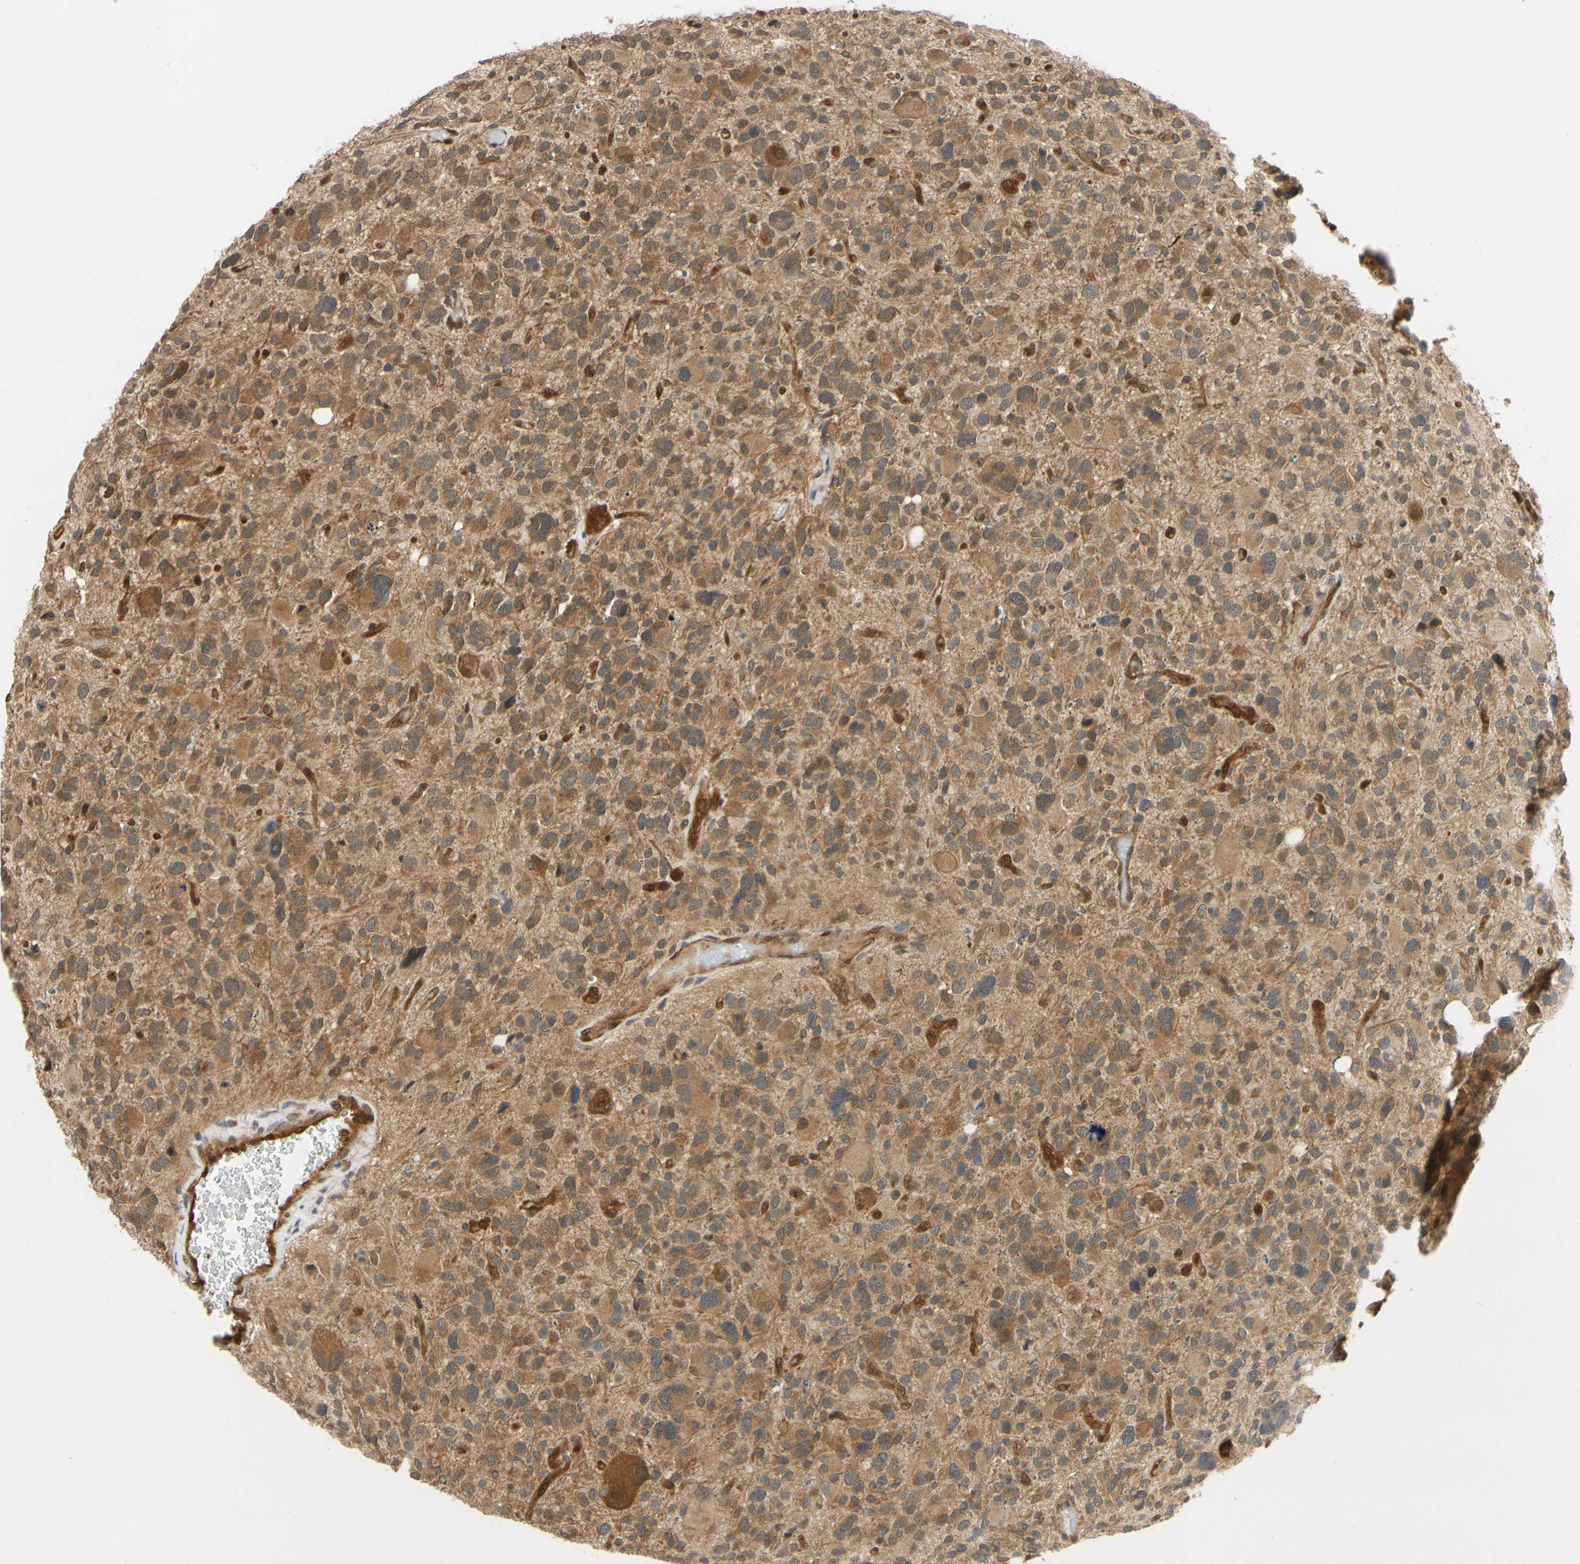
{"staining": {"intensity": "moderate", "quantity": ">75%", "location": "cytoplasmic/membranous"}, "tissue": "glioma", "cell_type": "Tumor cells", "image_type": "cancer", "snomed": [{"axis": "morphology", "description": "Glioma, malignant, High grade"}, {"axis": "topography", "description": "Brain"}], "caption": "High-power microscopy captured an IHC micrograph of glioma, revealing moderate cytoplasmic/membranous expression in about >75% of tumor cells. (IHC, brightfield microscopy, high magnification).", "gene": "TDRP", "patient": {"sex": "male", "age": 48}}